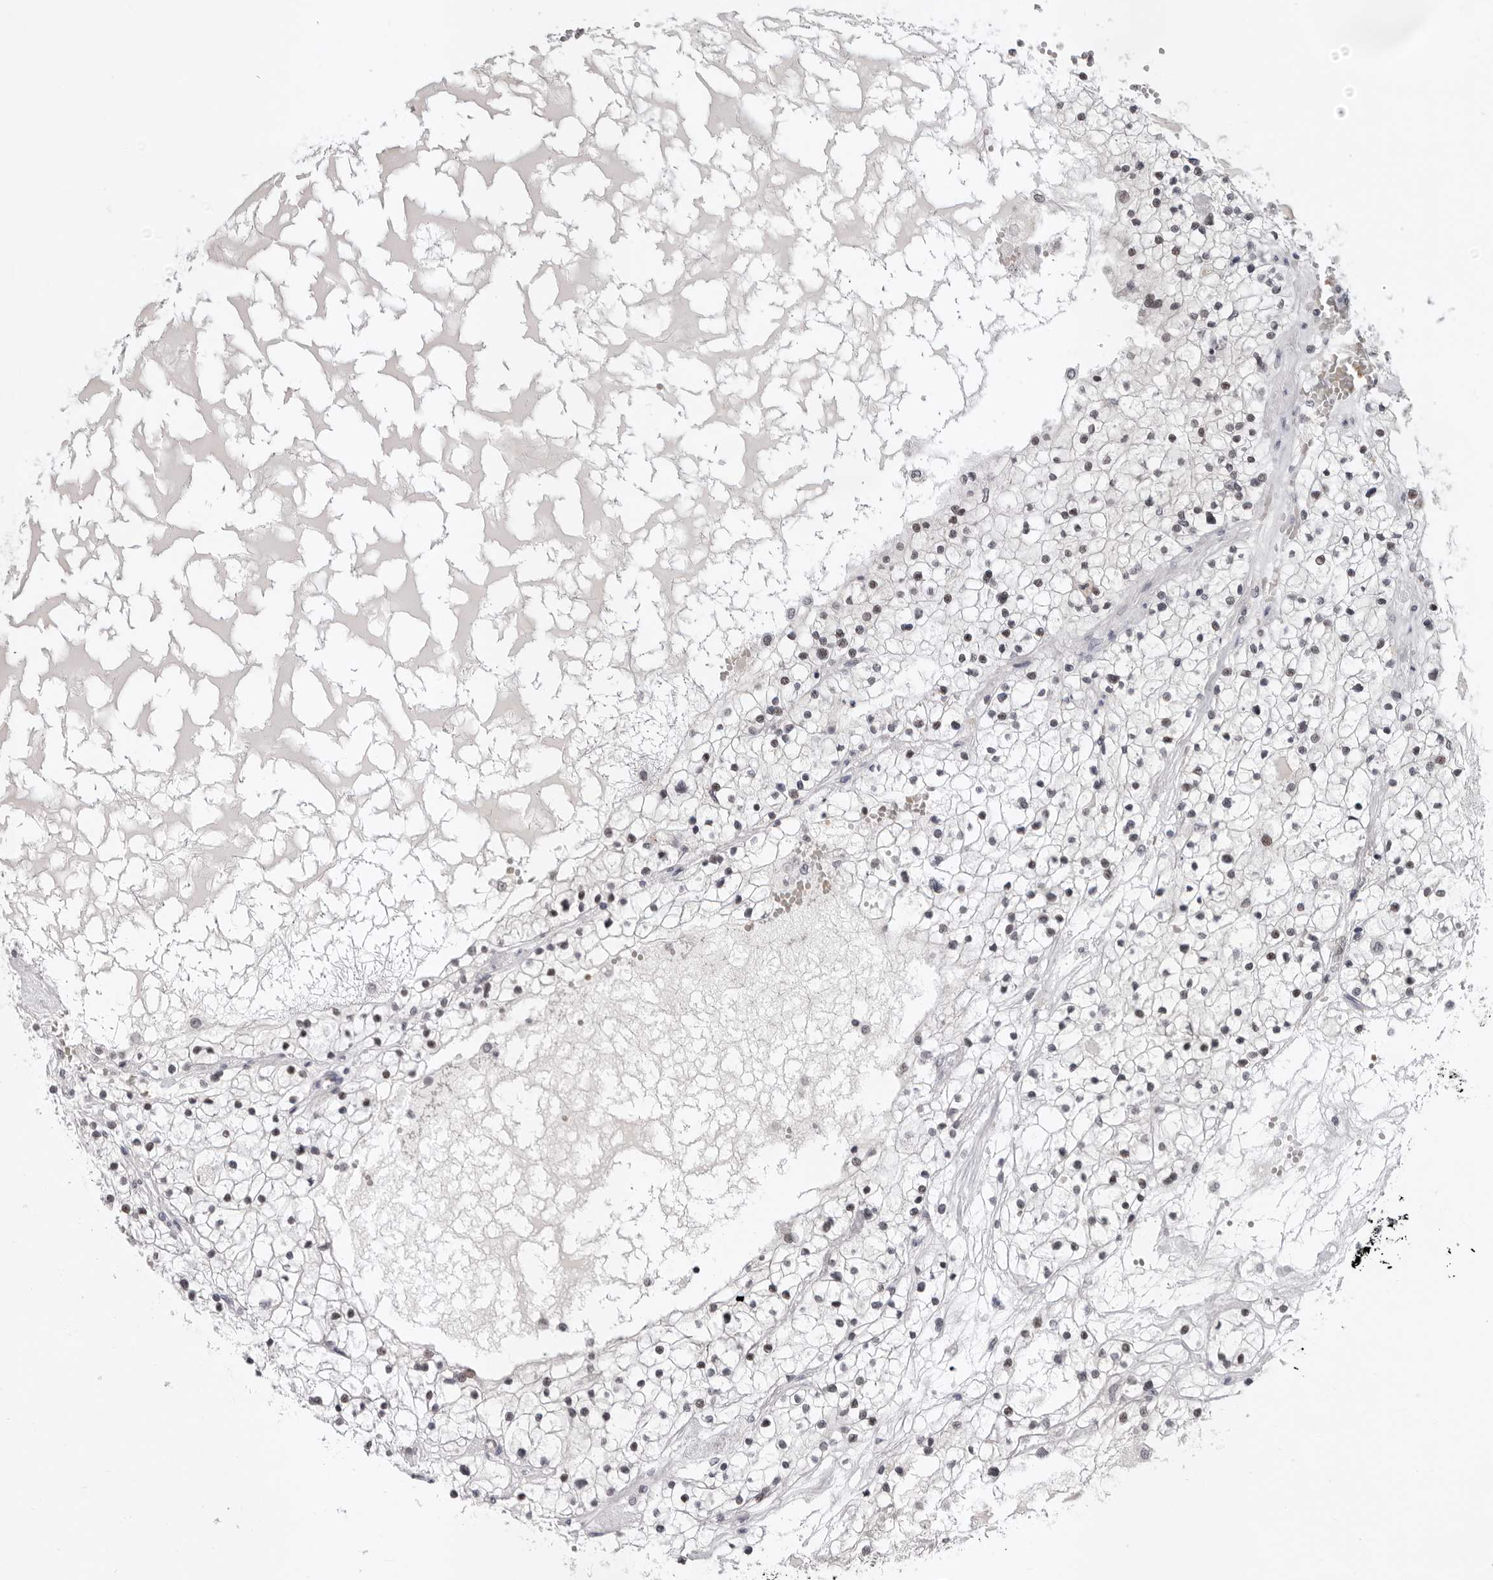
{"staining": {"intensity": "weak", "quantity": "25%-75%", "location": "nuclear"}, "tissue": "renal cancer", "cell_type": "Tumor cells", "image_type": "cancer", "snomed": [{"axis": "morphology", "description": "Normal tissue, NOS"}, {"axis": "morphology", "description": "Adenocarcinoma, NOS"}, {"axis": "topography", "description": "Kidney"}], "caption": "DAB immunohistochemical staining of human adenocarcinoma (renal) displays weak nuclear protein staining in approximately 25%-75% of tumor cells. (DAB (3,3'-diaminobenzidine) = brown stain, brightfield microscopy at high magnification).", "gene": "USP1", "patient": {"sex": "male", "age": 68}}